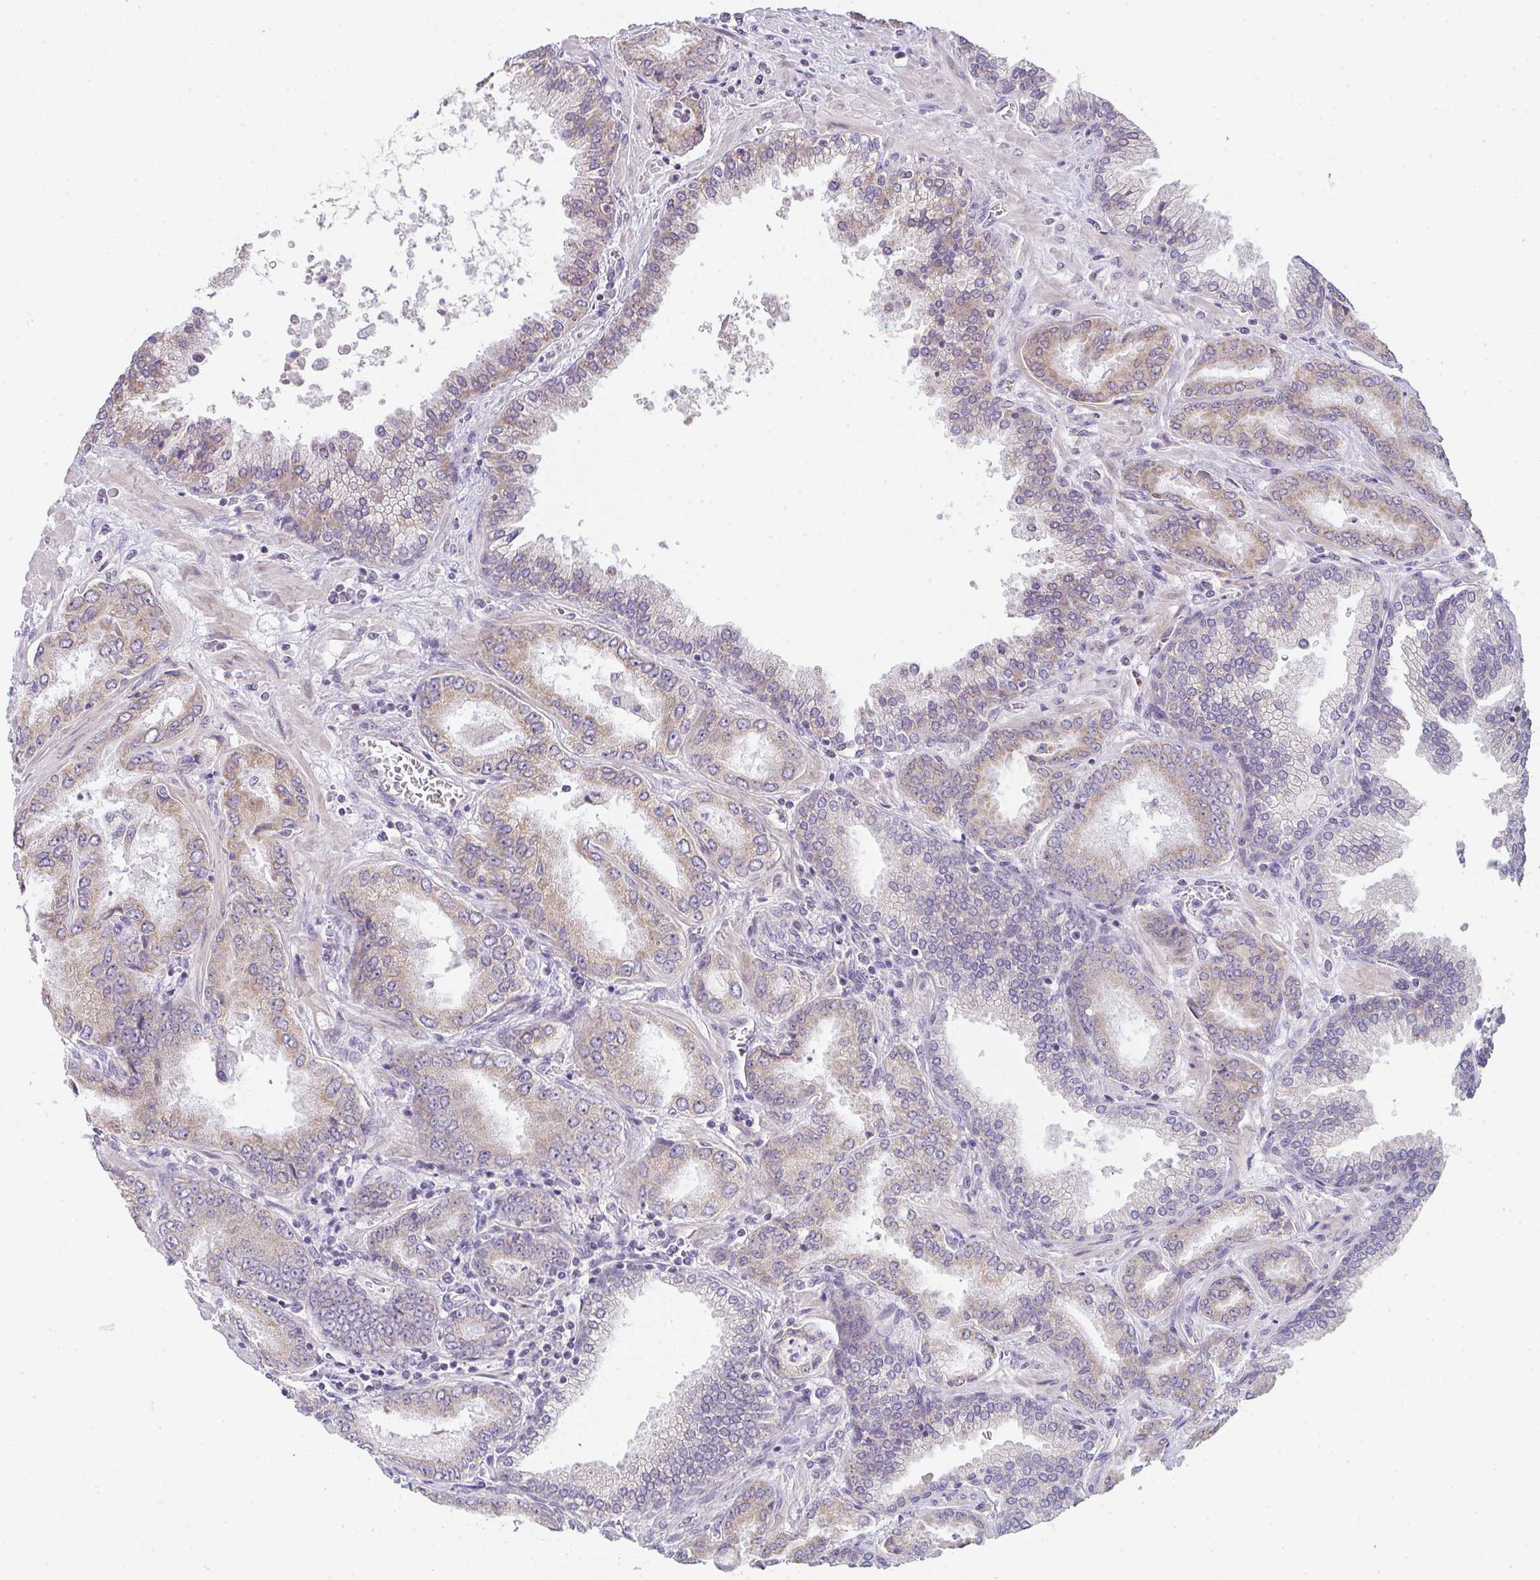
{"staining": {"intensity": "moderate", "quantity": ">75%", "location": "cytoplasmic/membranous"}, "tissue": "prostate cancer", "cell_type": "Tumor cells", "image_type": "cancer", "snomed": [{"axis": "morphology", "description": "Adenocarcinoma, High grade"}, {"axis": "topography", "description": "Prostate"}], "caption": "Protein expression analysis of prostate high-grade adenocarcinoma displays moderate cytoplasmic/membranous expression in about >75% of tumor cells.", "gene": "CACNA1S", "patient": {"sex": "male", "age": 72}}